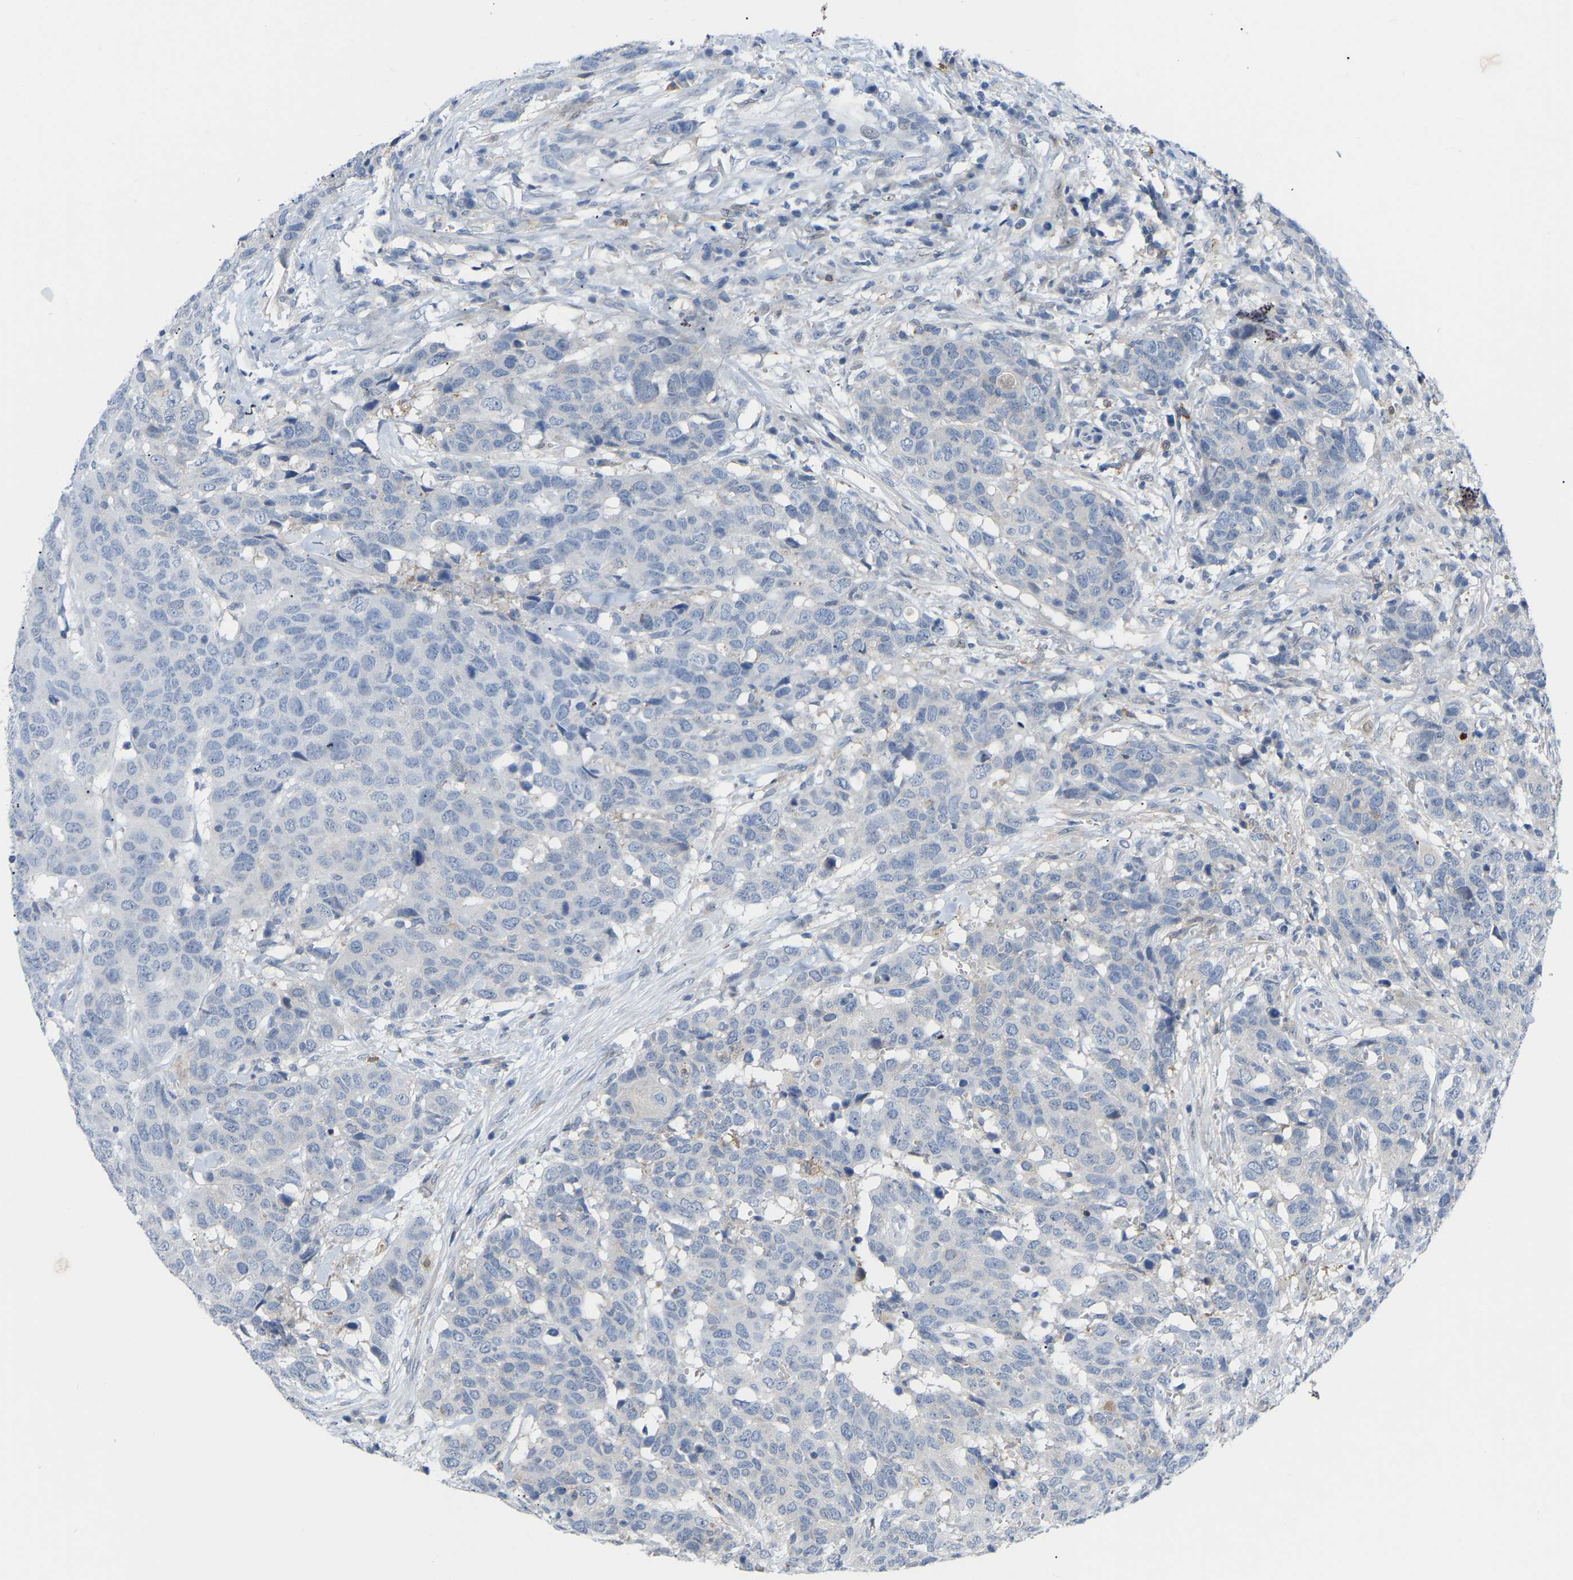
{"staining": {"intensity": "negative", "quantity": "none", "location": "none"}, "tissue": "head and neck cancer", "cell_type": "Tumor cells", "image_type": "cancer", "snomed": [{"axis": "morphology", "description": "Squamous cell carcinoma, NOS"}, {"axis": "topography", "description": "Head-Neck"}], "caption": "Immunohistochemistry photomicrograph of human head and neck cancer stained for a protein (brown), which displays no positivity in tumor cells.", "gene": "ABTB2", "patient": {"sex": "male", "age": 66}}